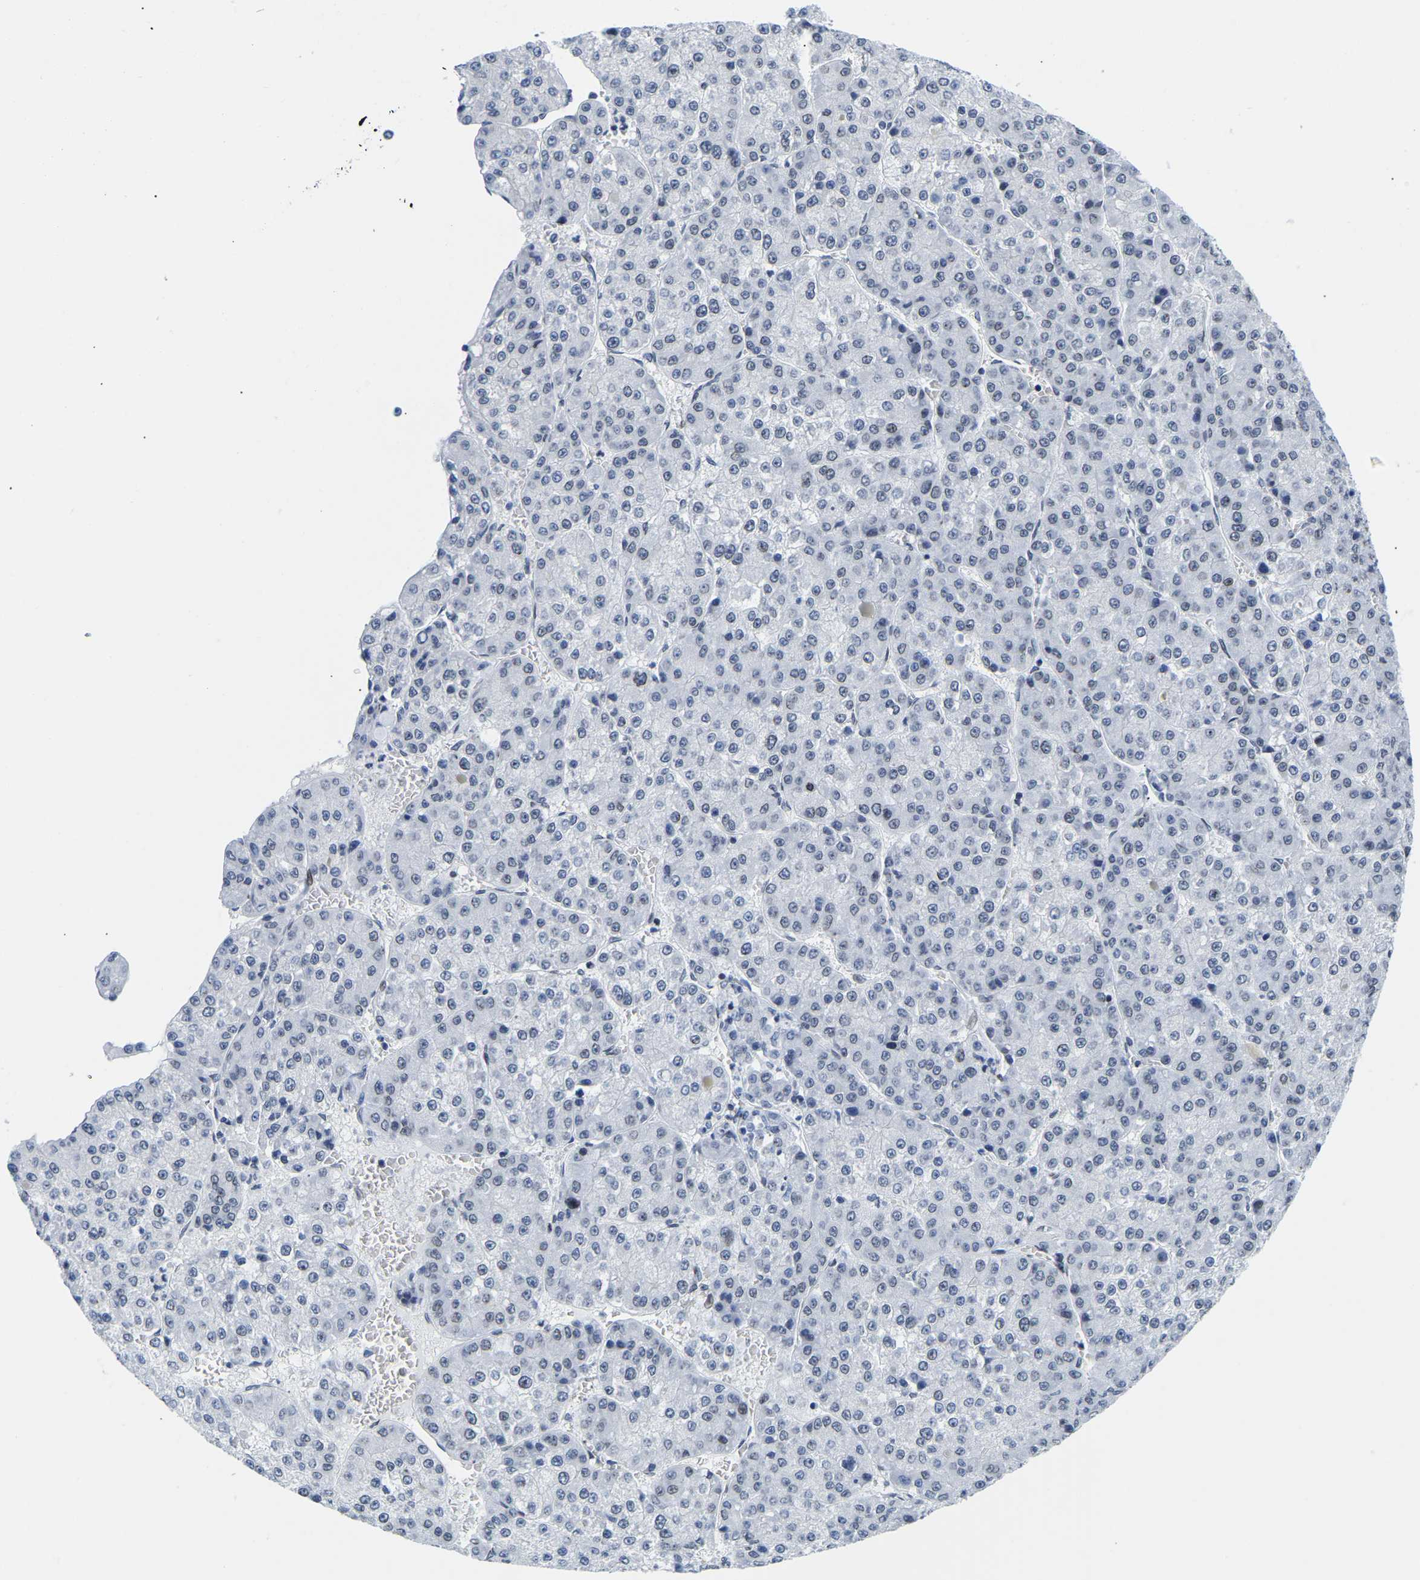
{"staining": {"intensity": "negative", "quantity": "none", "location": "none"}, "tissue": "liver cancer", "cell_type": "Tumor cells", "image_type": "cancer", "snomed": [{"axis": "morphology", "description": "Carcinoma, Hepatocellular, NOS"}, {"axis": "topography", "description": "Liver"}], "caption": "Tumor cells are negative for protein expression in human liver cancer (hepatocellular carcinoma).", "gene": "UPK3A", "patient": {"sex": "female", "age": 73}}